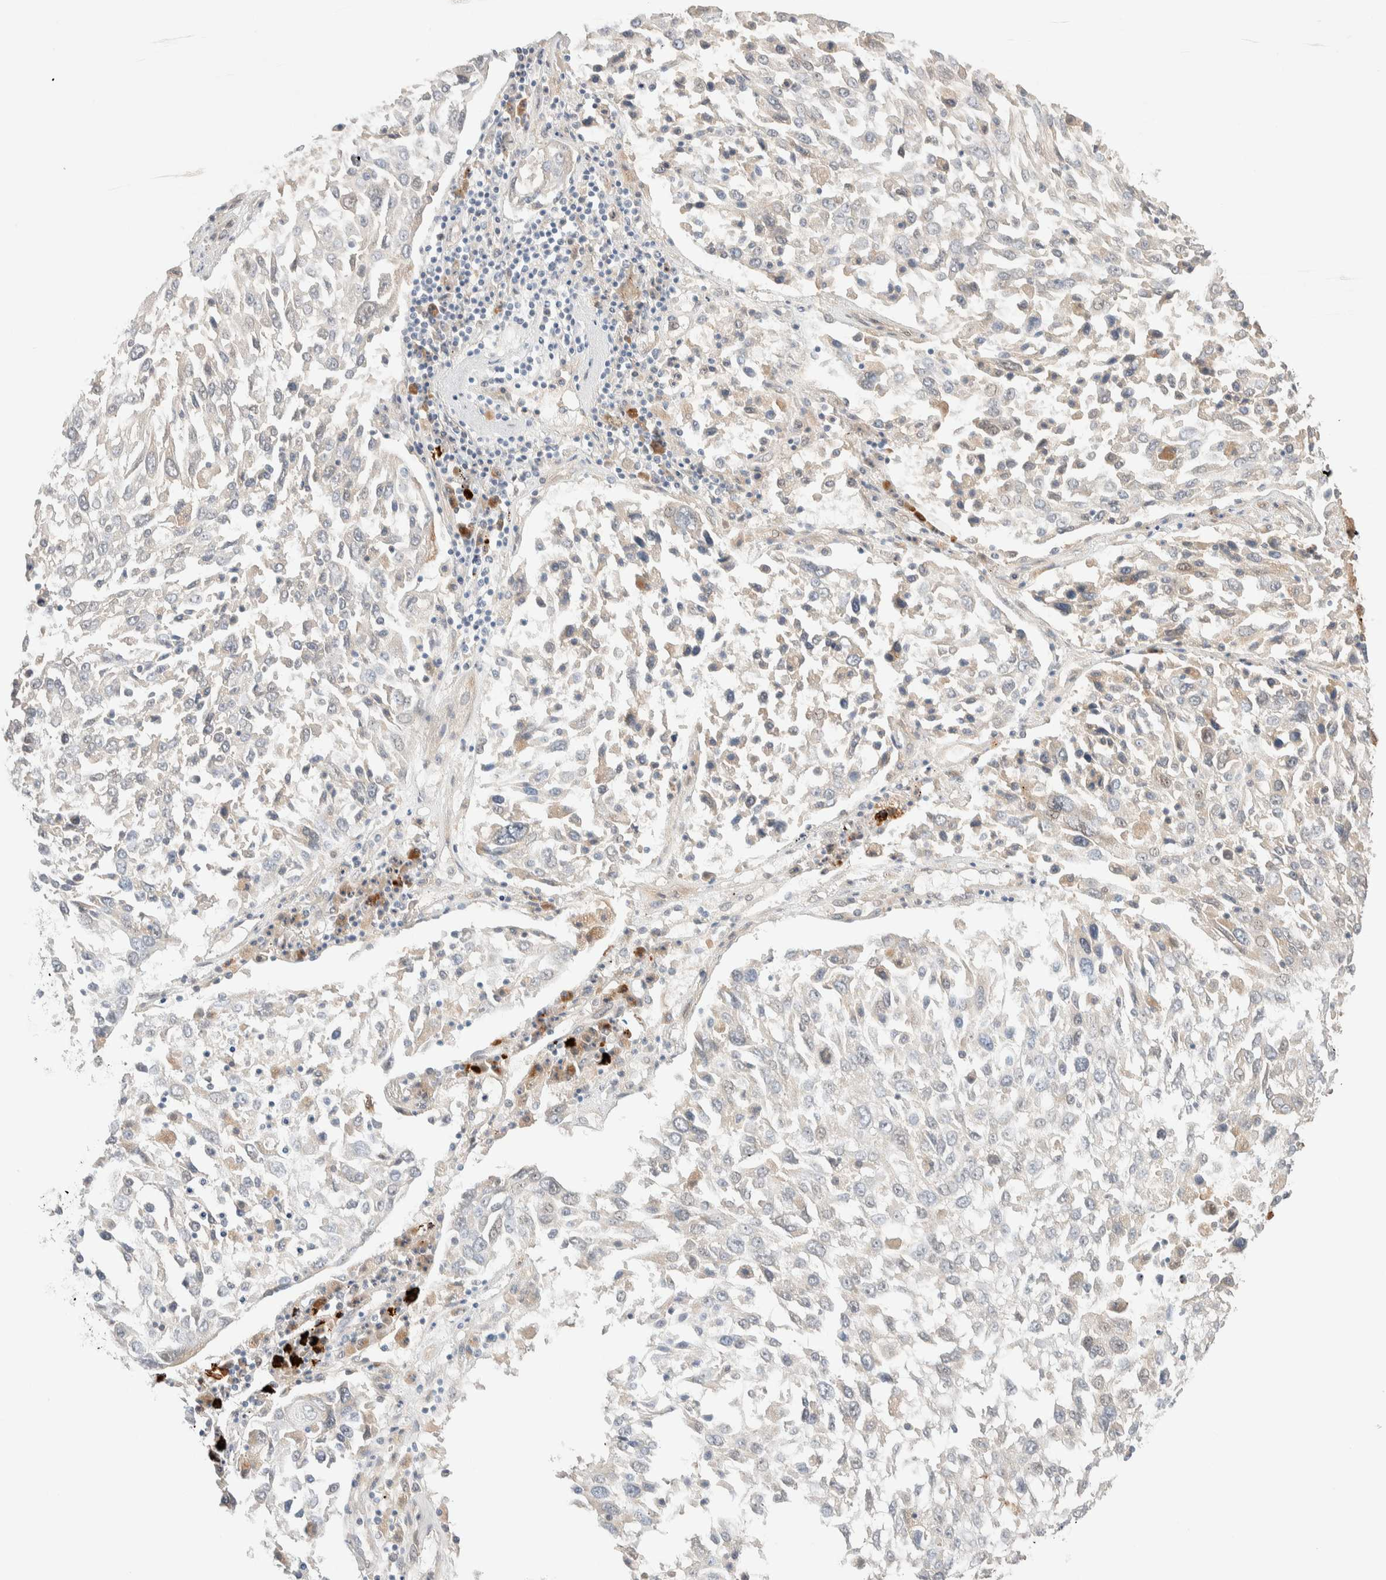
{"staining": {"intensity": "negative", "quantity": "none", "location": "none"}, "tissue": "lung cancer", "cell_type": "Tumor cells", "image_type": "cancer", "snomed": [{"axis": "morphology", "description": "Squamous cell carcinoma, NOS"}, {"axis": "topography", "description": "Lung"}], "caption": "This is an immunohistochemistry image of human lung squamous cell carcinoma. There is no positivity in tumor cells.", "gene": "CHKA", "patient": {"sex": "male", "age": 65}}